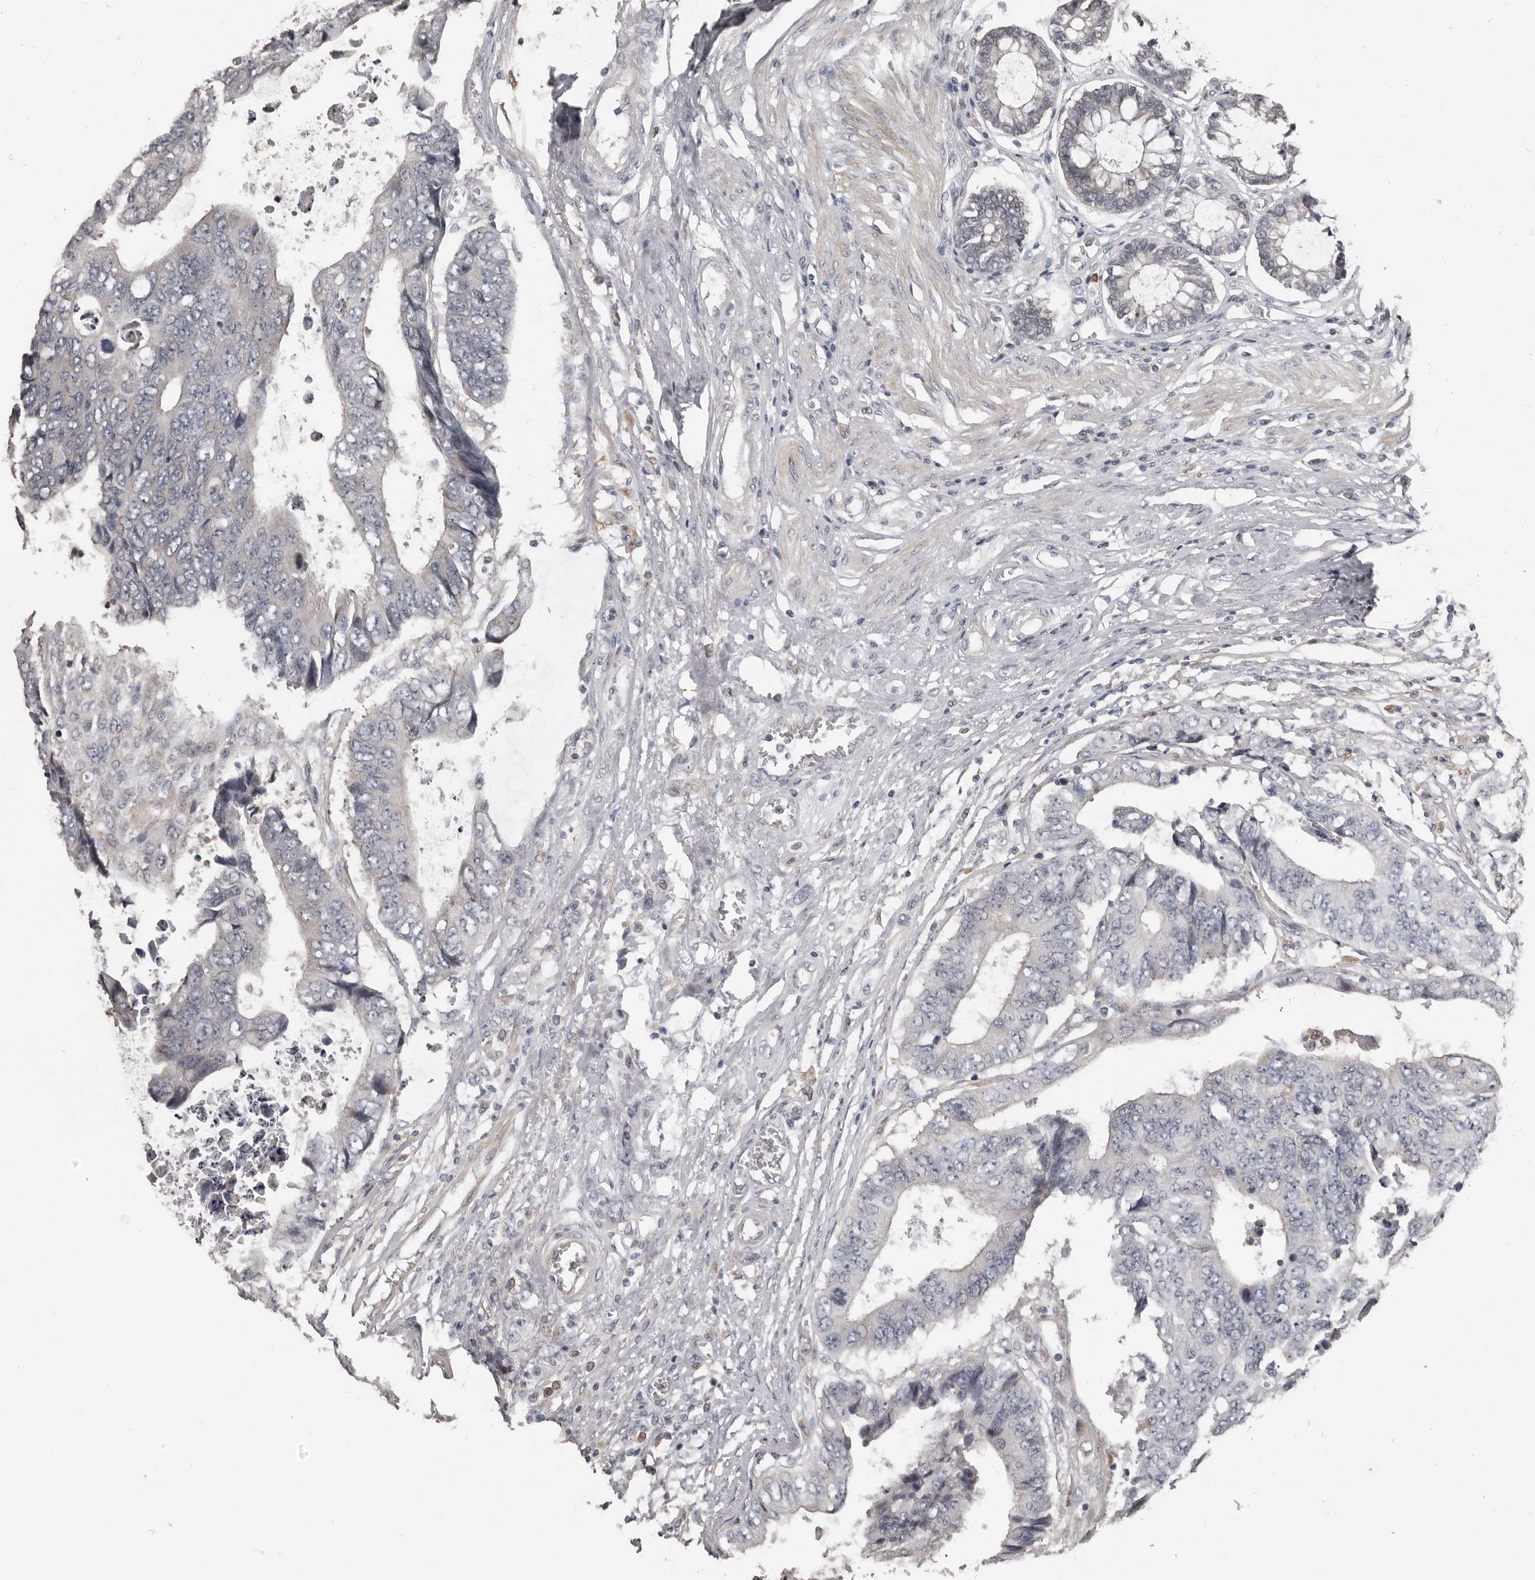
{"staining": {"intensity": "negative", "quantity": "none", "location": "none"}, "tissue": "colorectal cancer", "cell_type": "Tumor cells", "image_type": "cancer", "snomed": [{"axis": "morphology", "description": "Adenocarcinoma, NOS"}, {"axis": "topography", "description": "Rectum"}], "caption": "Tumor cells are negative for brown protein staining in colorectal adenocarcinoma.", "gene": "KCNJ8", "patient": {"sex": "male", "age": 84}}